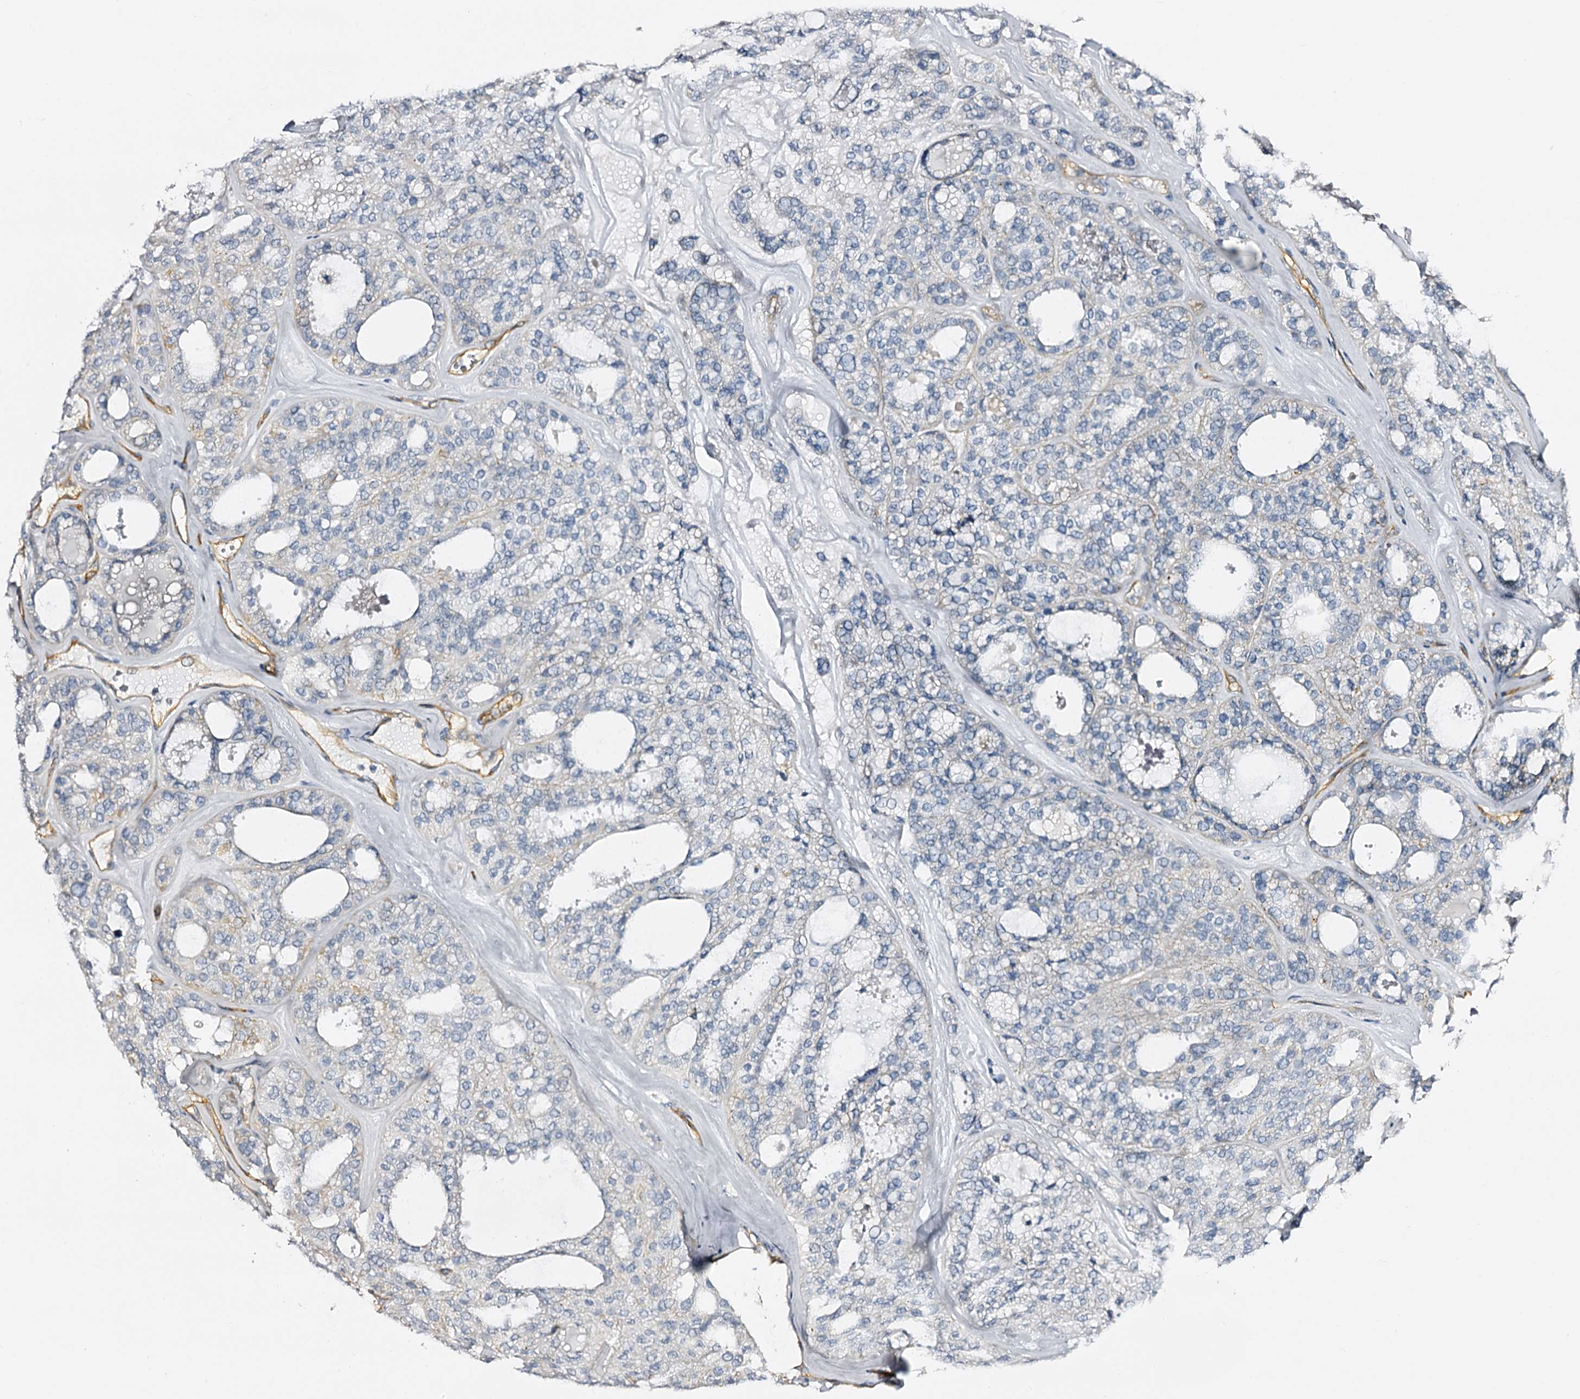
{"staining": {"intensity": "negative", "quantity": "none", "location": "none"}, "tissue": "thyroid cancer", "cell_type": "Tumor cells", "image_type": "cancer", "snomed": [{"axis": "morphology", "description": "Follicular adenoma carcinoma, NOS"}, {"axis": "topography", "description": "Thyroid gland"}], "caption": "Tumor cells are negative for brown protein staining in thyroid cancer.", "gene": "SLC1A3", "patient": {"sex": "male", "age": 75}}